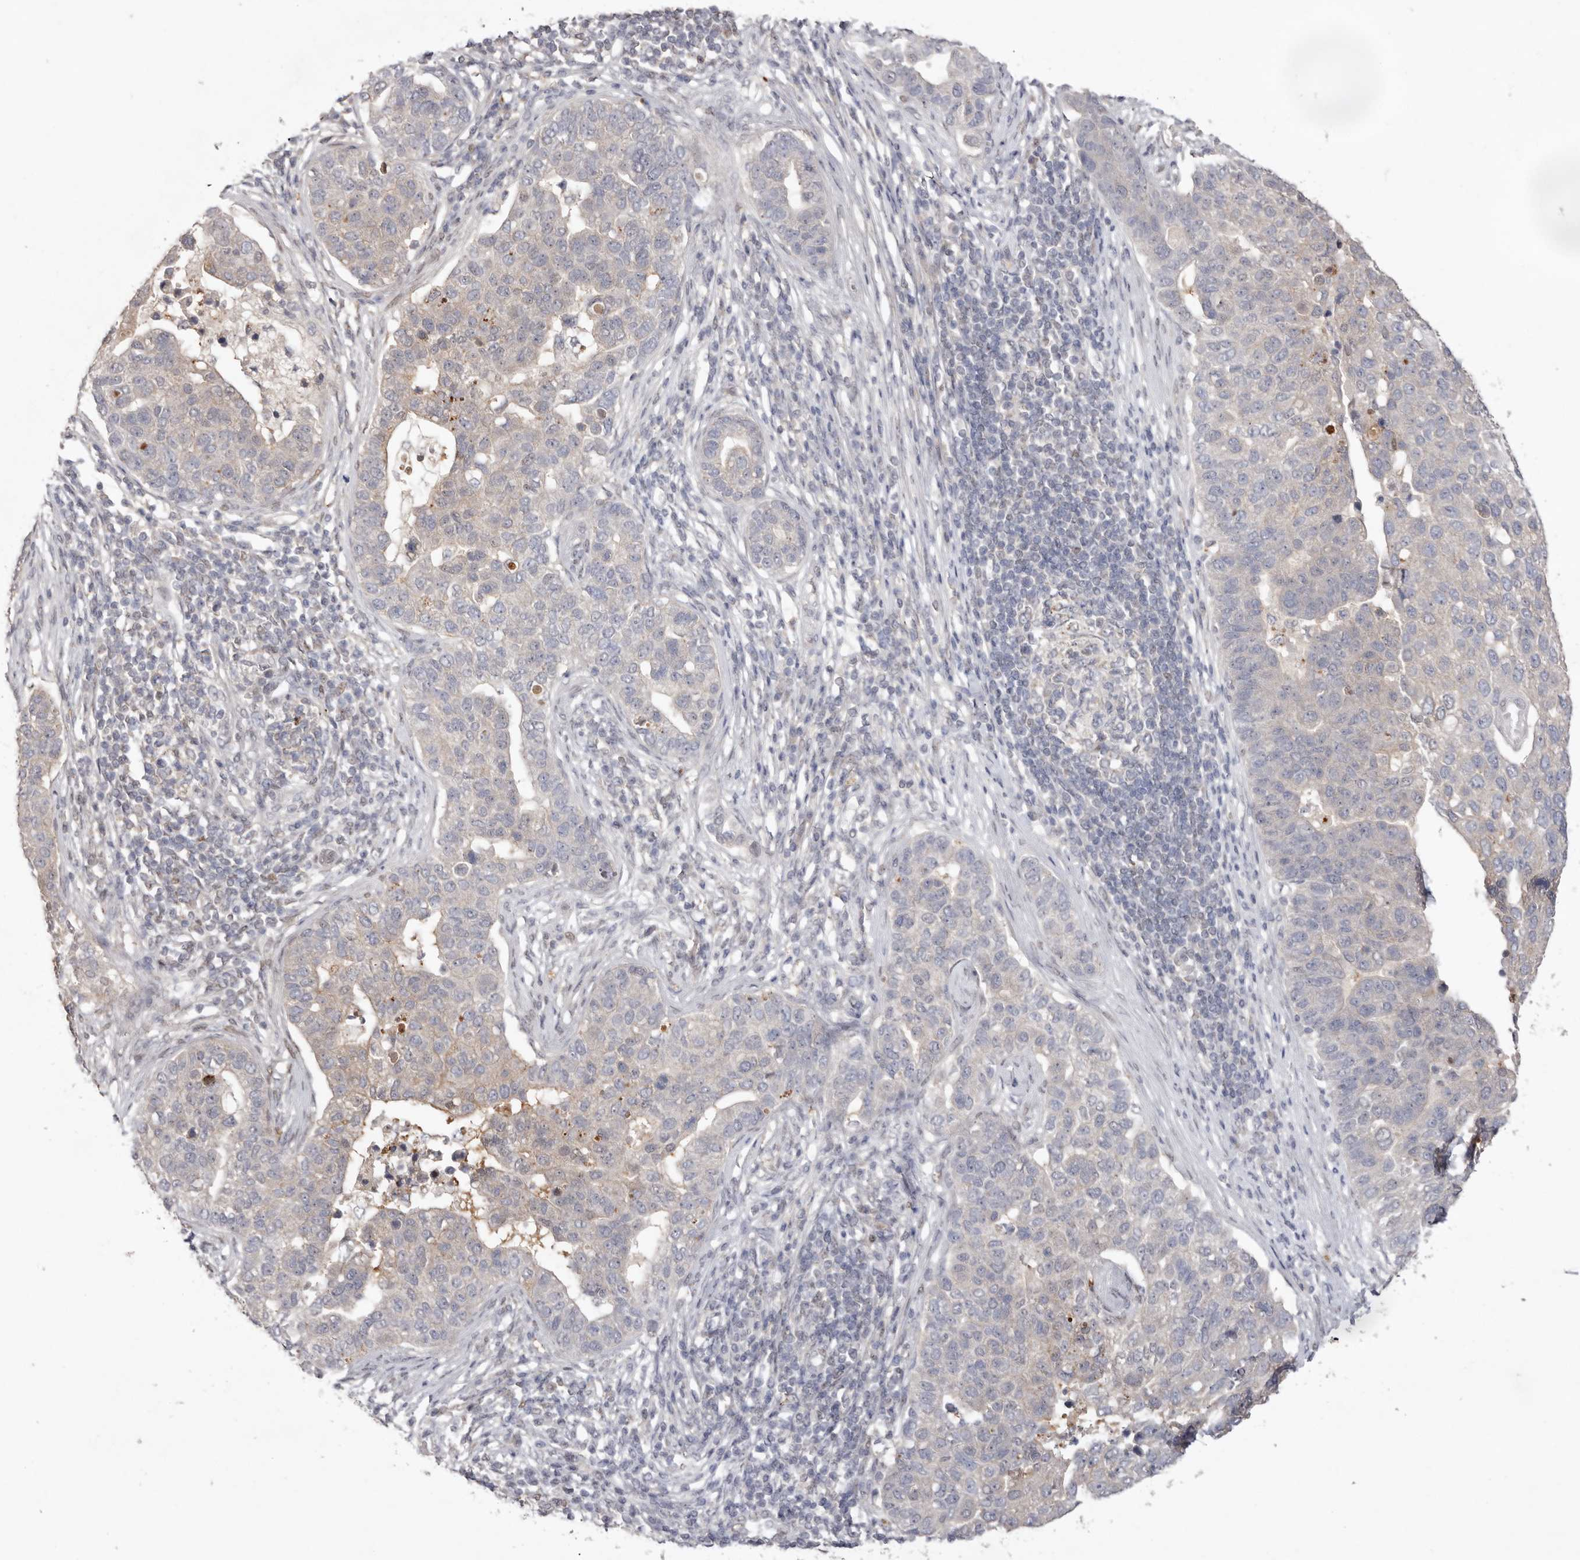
{"staining": {"intensity": "weak", "quantity": "<25%", "location": "cytoplasmic/membranous"}, "tissue": "pancreatic cancer", "cell_type": "Tumor cells", "image_type": "cancer", "snomed": [{"axis": "morphology", "description": "Adenocarcinoma, NOS"}, {"axis": "topography", "description": "Pancreas"}], "caption": "Immunohistochemistry of pancreatic adenocarcinoma reveals no expression in tumor cells.", "gene": "TADA1", "patient": {"sex": "female", "age": 61}}